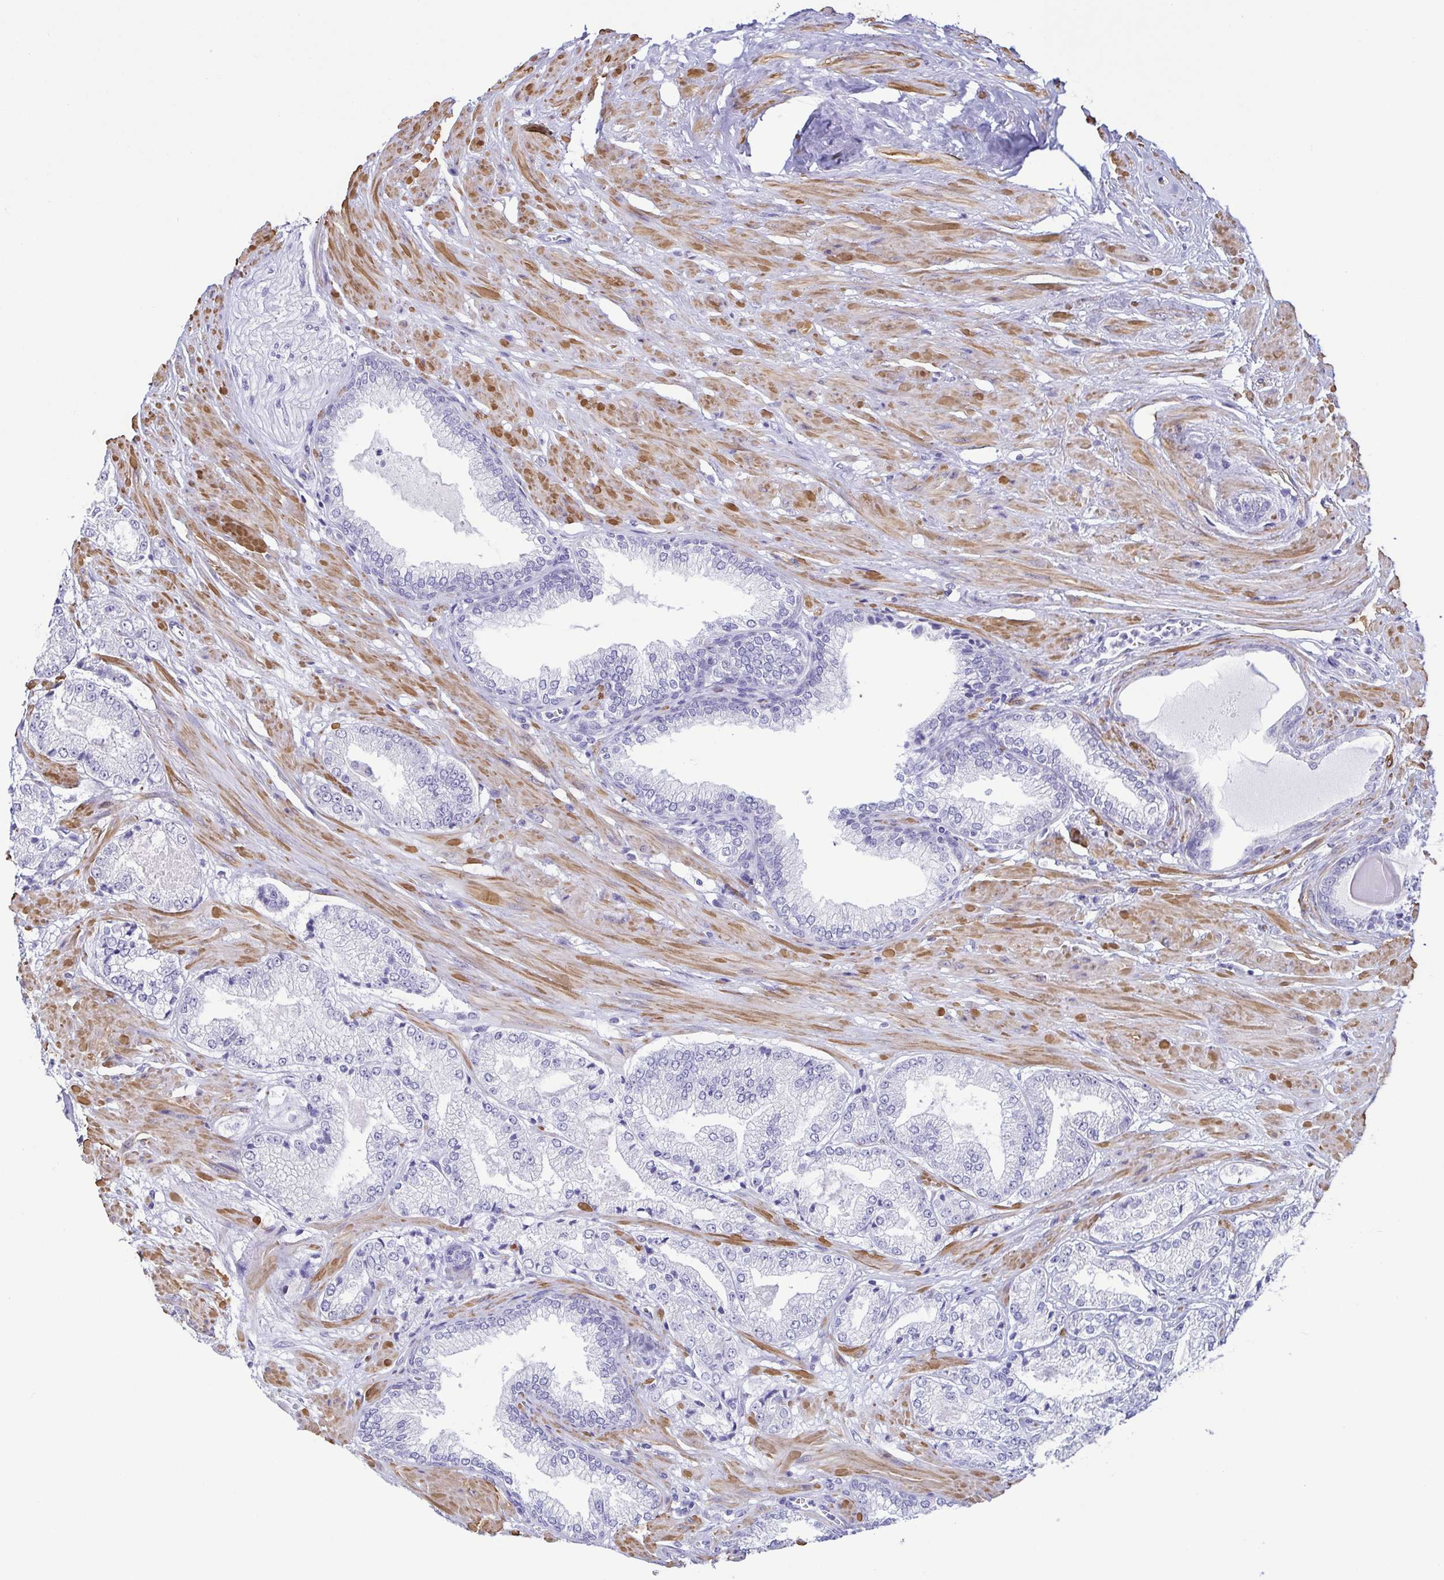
{"staining": {"intensity": "negative", "quantity": "none", "location": "none"}, "tissue": "prostate cancer", "cell_type": "Tumor cells", "image_type": "cancer", "snomed": [{"axis": "morphology", "description": "Adenocarcinoma, High grade"}, {"axis": "topography", "description": "Prostate"}], "caption": "Tumor cells show no significant positivity in prostate cancer (high-grade adenocarcinoma).", "gene": "MYL7", "patient": {"sex": "male", "age": 64}}